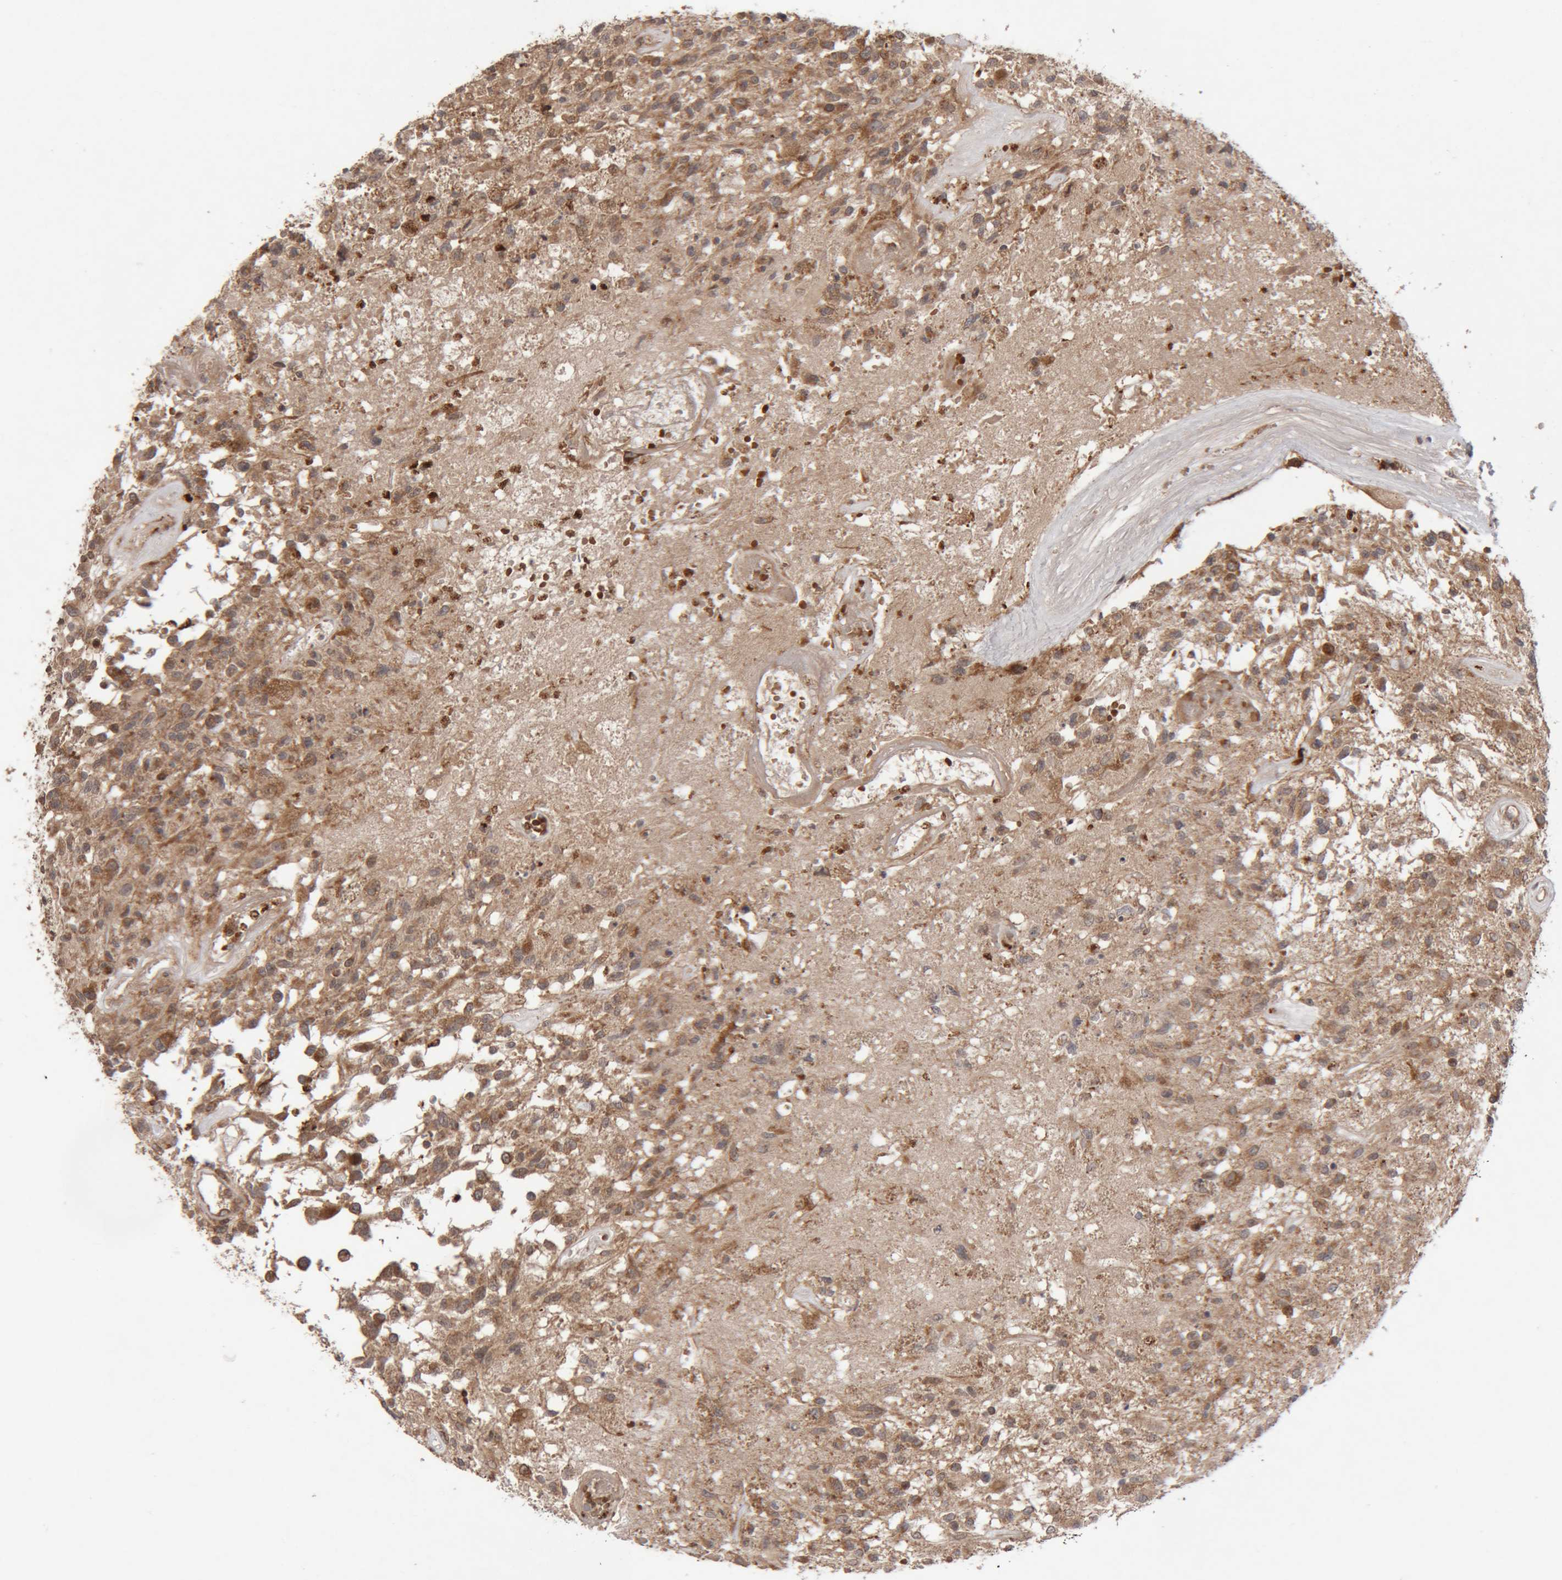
{"staining": {"intensity": "moderate", "quantity": ">75%", "location": "cytoplasmic/membranous"}, "tissue": "glioma", "cell_type": "Tumor cells", "image_type": "cancer", "snomed": [{"axis": "morphology", "description": "Glioma, malignant, High grade"}, {"axis": "morphology", "description": "Glioblastoma, NOS"}, {"axis": "topography", "description": "Brain"}], "caption": "Moderate cytoplasmic/membranous positivity is seen in about >75% of tumor cells in glioma.", "gene": "KIF21B", "patient": {"sex": "male", "age": 60}}